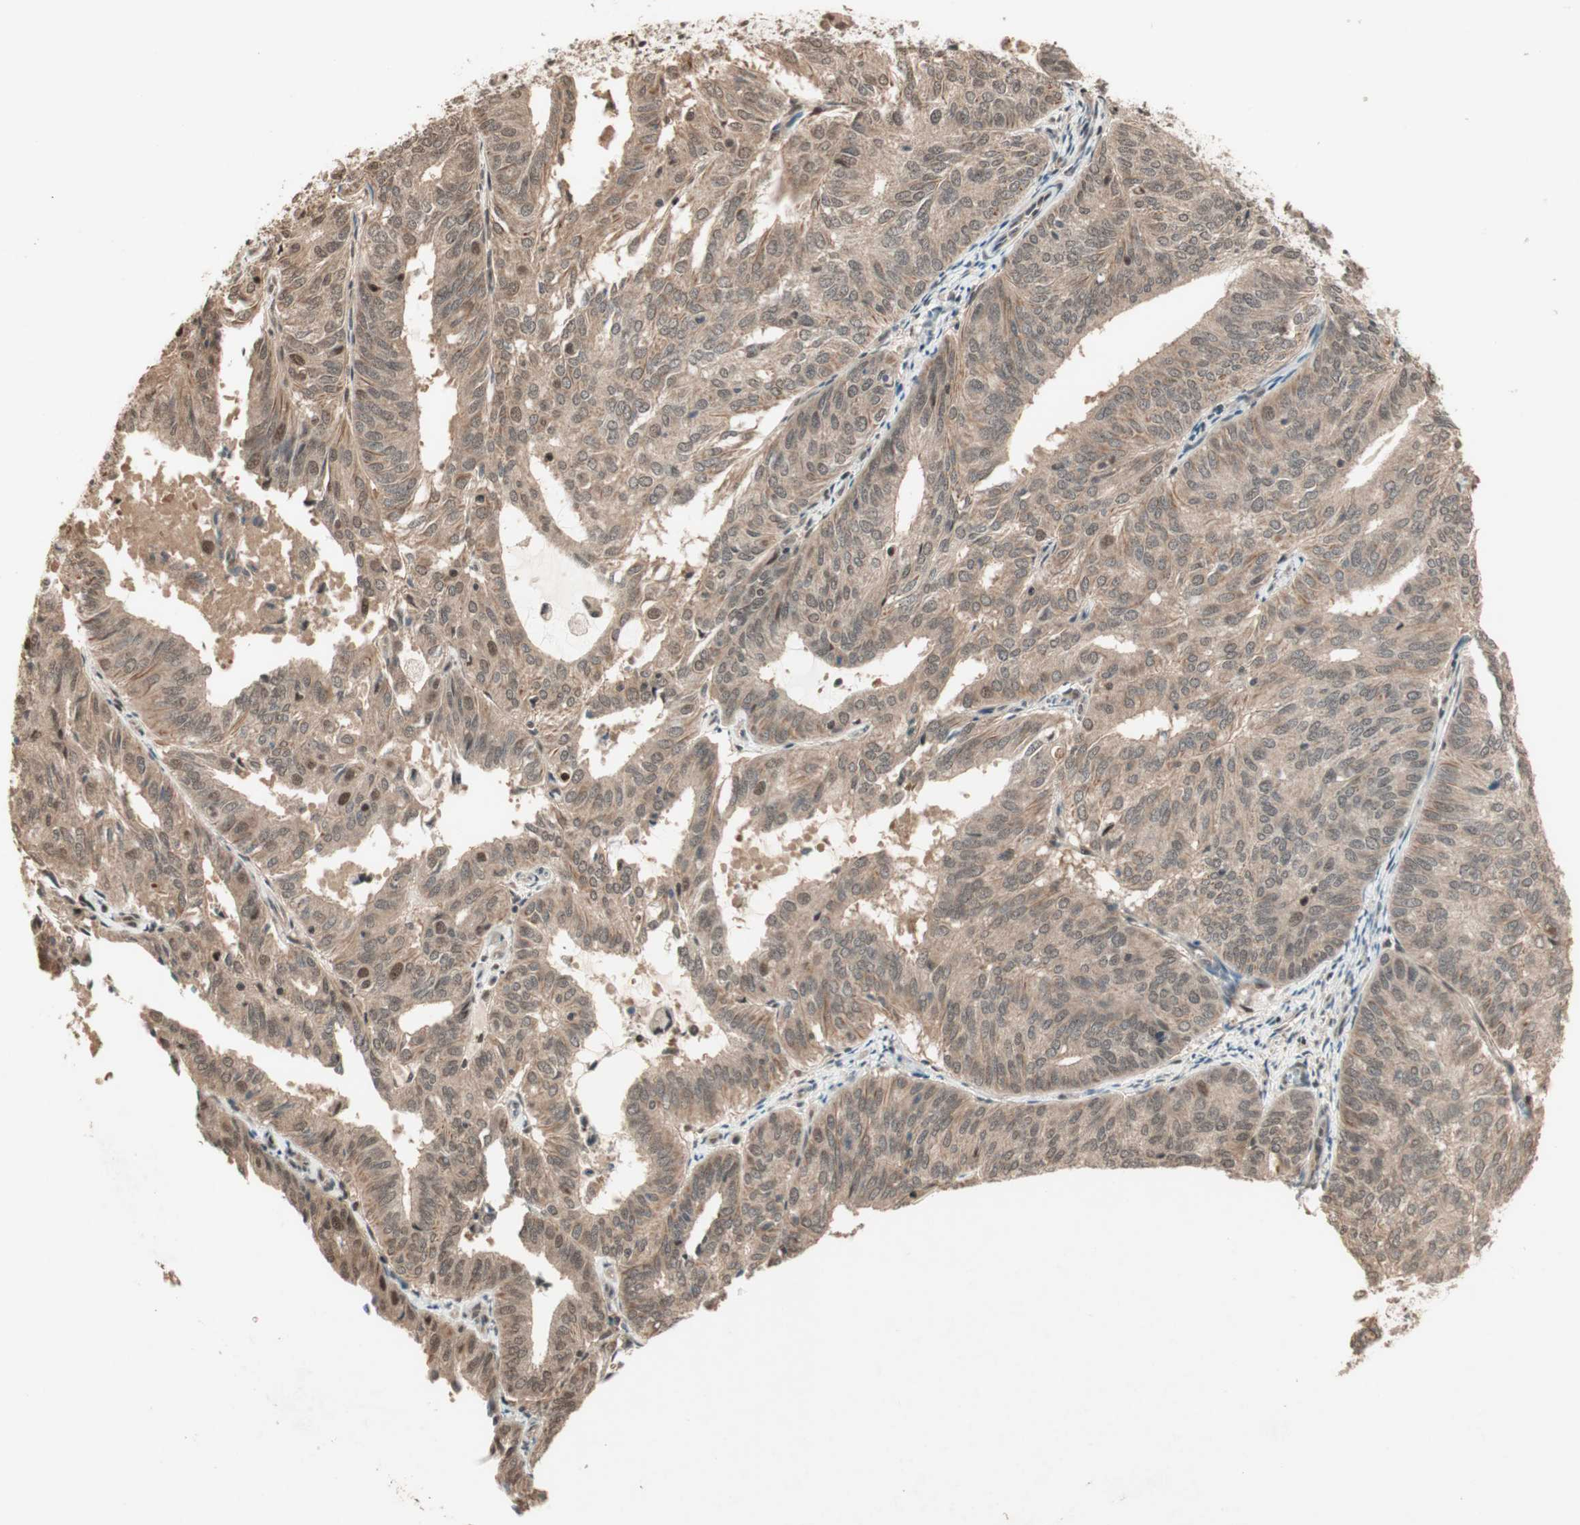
{"staining": {"intensity": "weak", "quantity": ">75%", "location": "cytoplasmic/membranous,nuclear"}, "tissue": "endometrial cancer", "cell_type": "Tumor cells", "image_type": "cancer", "snomed": [{"axis": "morphology", "description": "Adenocarcinoma, NOS"}, {"axis": "topography", "description": "Uterus"}], "caption": "Protein analysis of adenocarcinoma (endometrial) tissue shows weak cytoplasmic/membranous and nuclear expression in approximately >75% of tumor cells.", "gene": "ZNF701", "patient": {"sex": "female", "age": 60}}